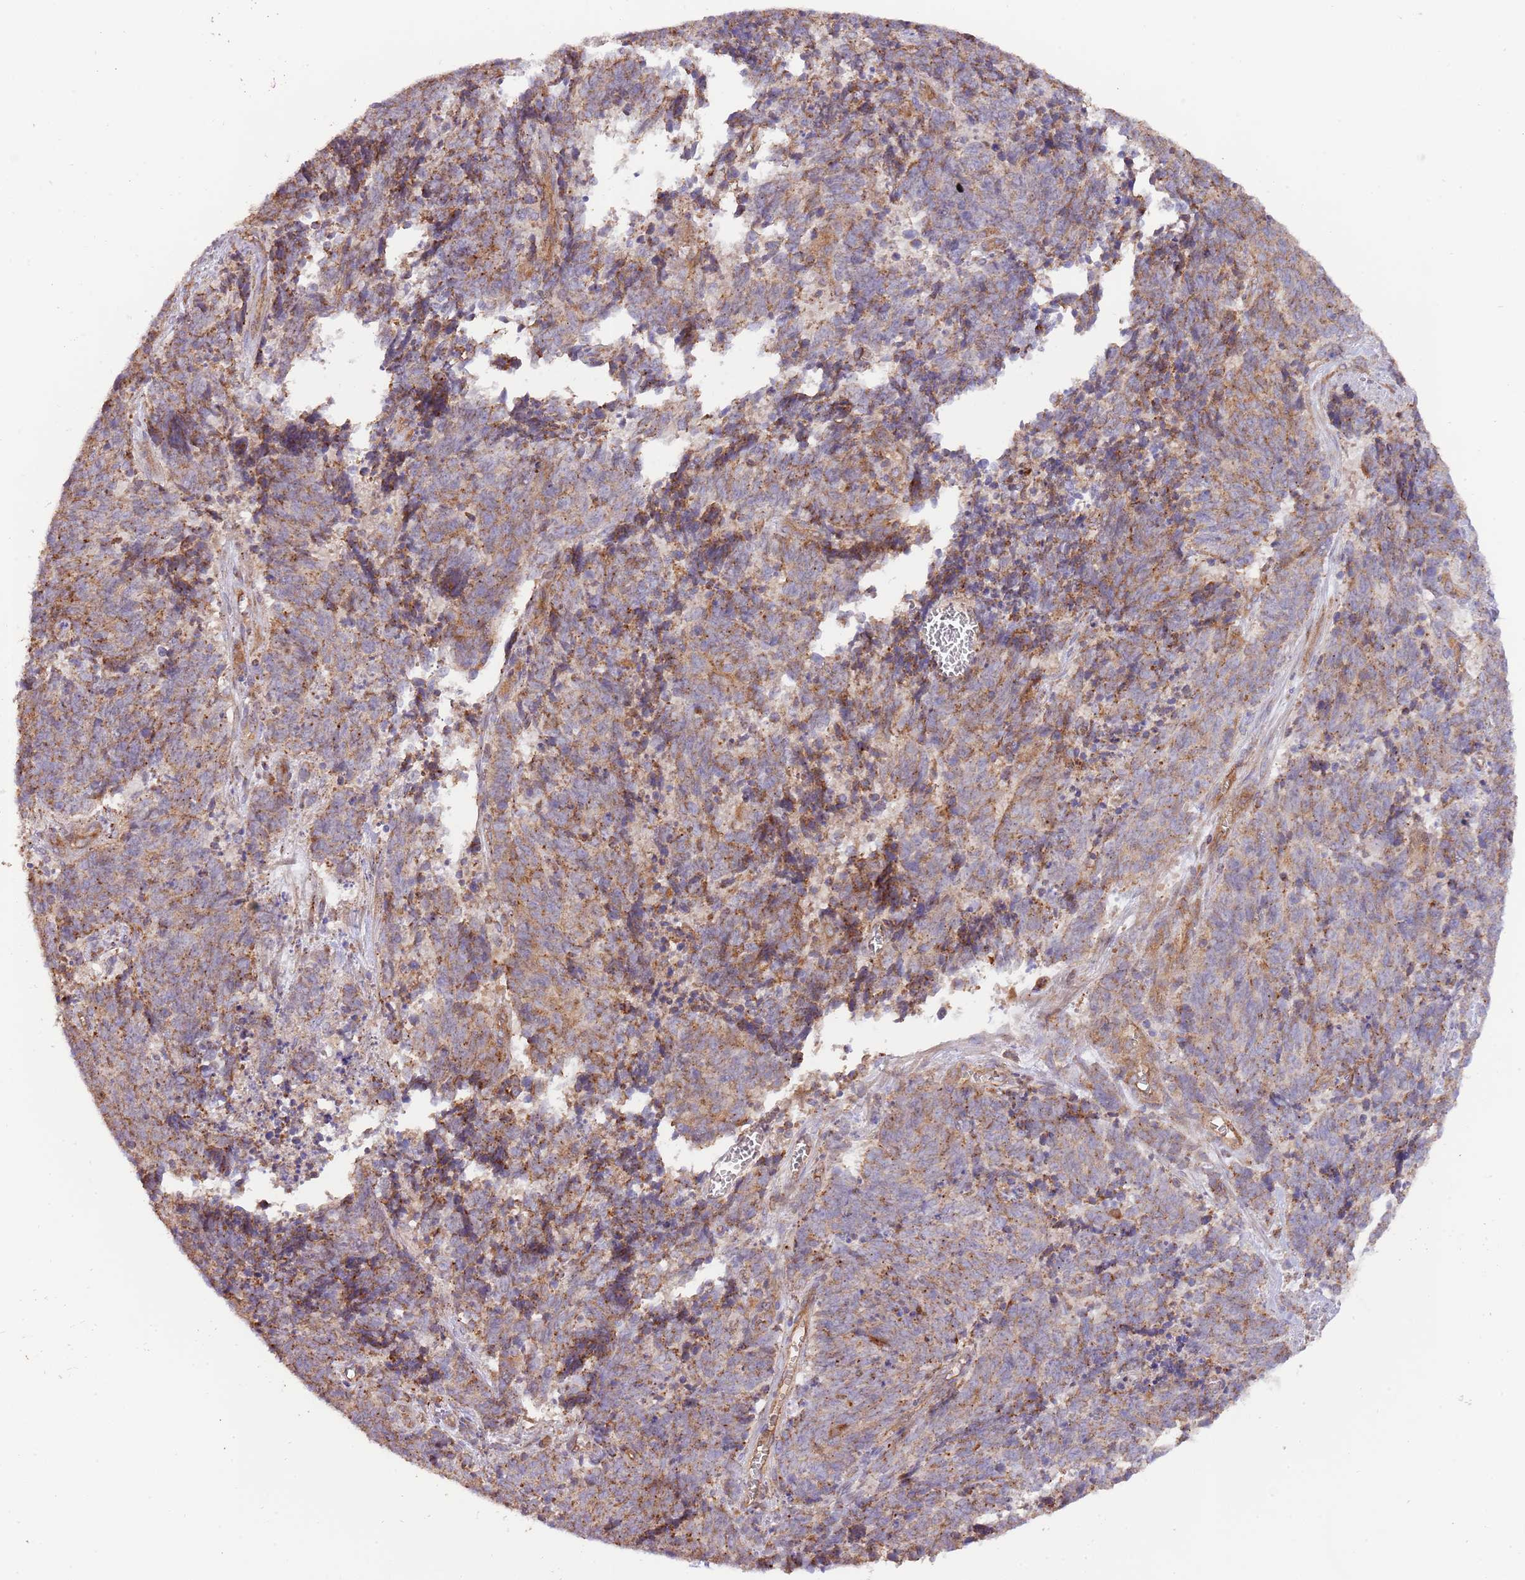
{"staining": {"intensity": "moderate", "quantity": ">75%", "location": "cytoplasmic/membranous"}, "tissue": "cervical cancer", "cell_type": "Tumor cells", "image_type": "cancer", "snomed": [{"axis": "morphology", "description": "Squamous cell carcinoma, NOS"}, {"axis": "topography", "description": "Cervix"}], "caption": "Moderate cytoplasmic/membranous protein expression is present in about >75% of tumor cells in squamous cell carcinoma (cervical).", "gene": "DOCK6", "patient": {"sex": "female", "age": 29}}